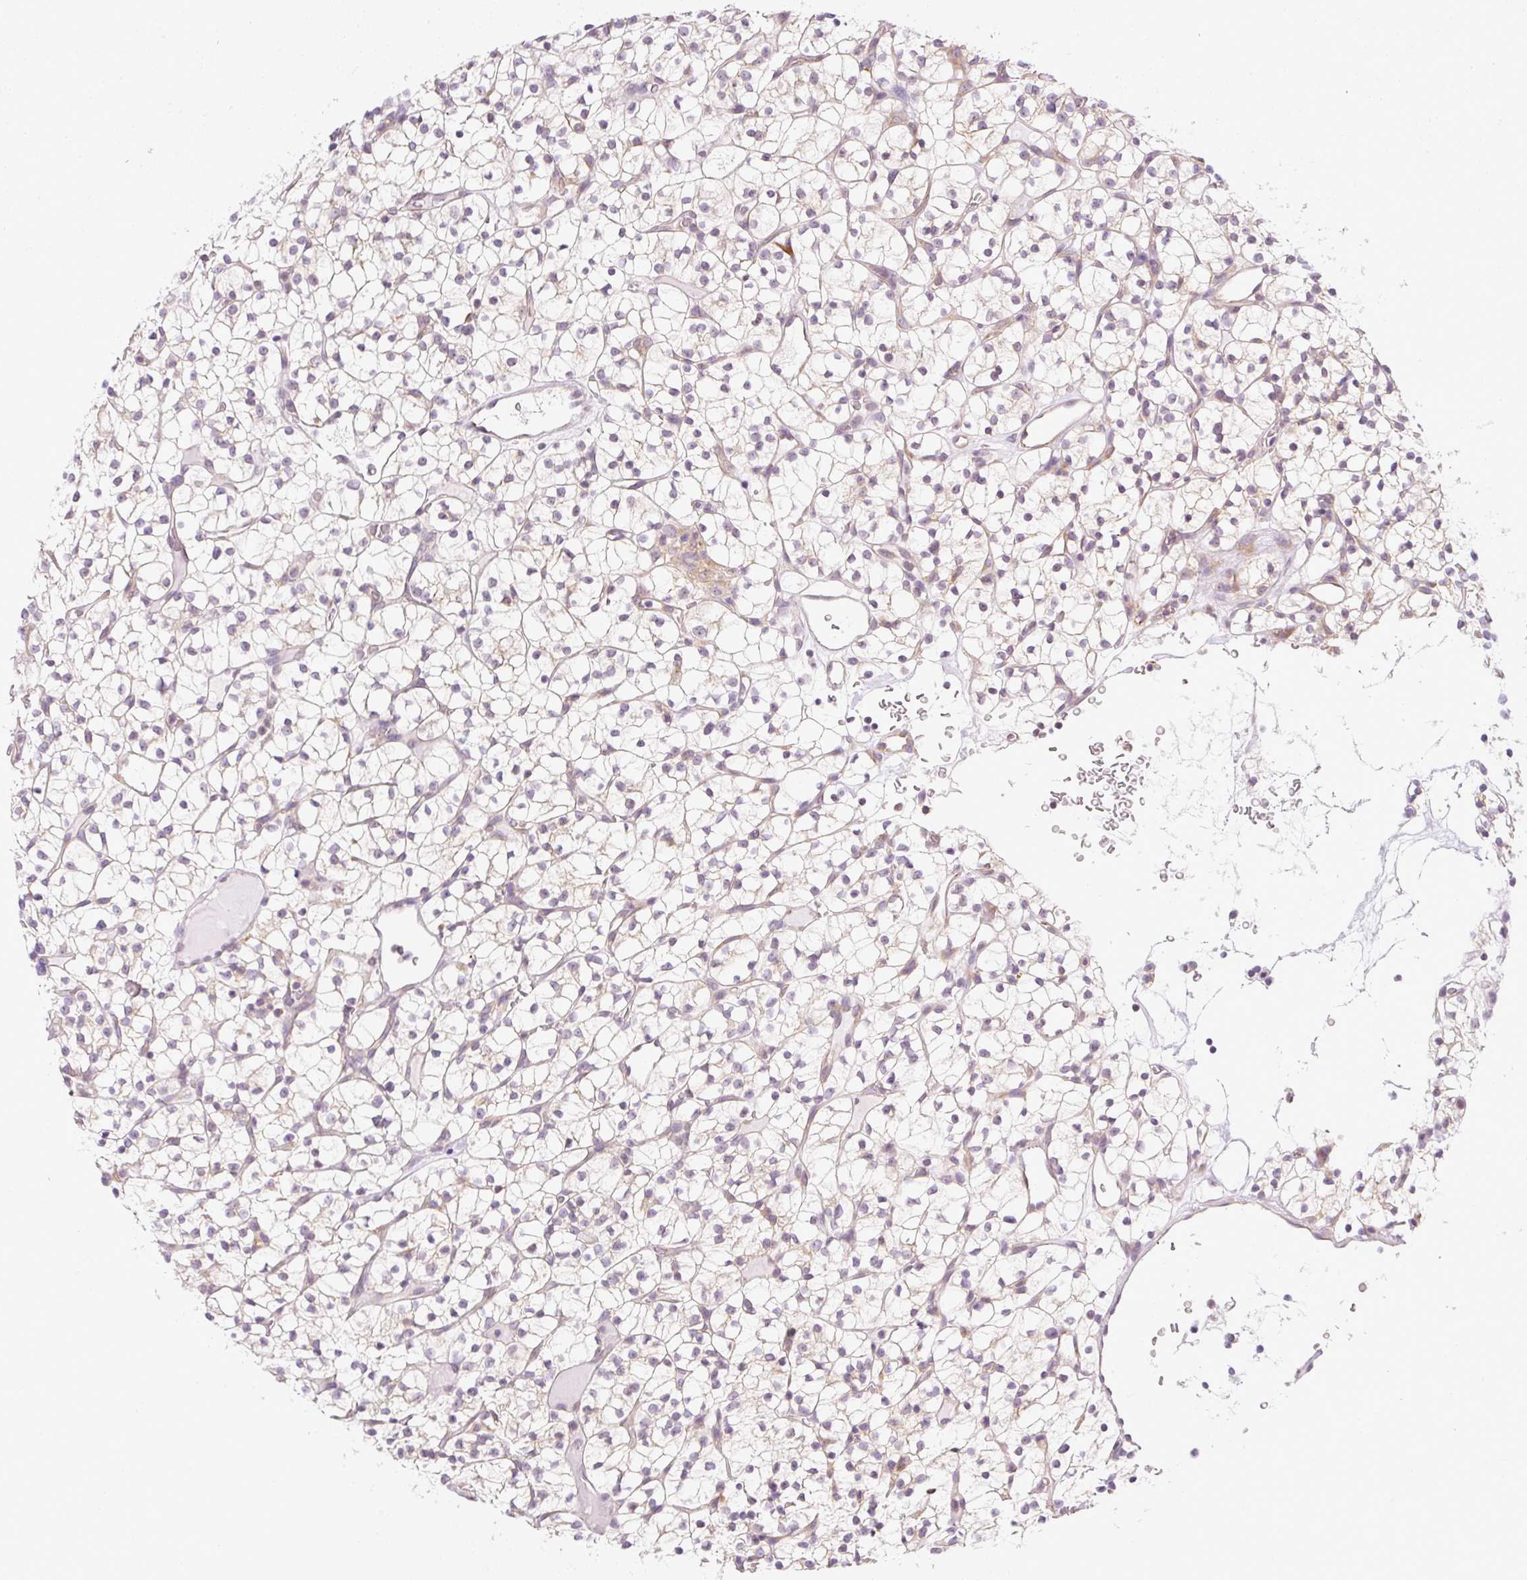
{"staining": {"intensity": "weak", "quantity": "<25%", "location": "cytoplasmic/membranous"}, "tissue": "renal cancer", "cell_type": "Tumor cells", "image_type": "cancer", "snomed": [{"axis": "morphology", "description": "Adenocarcinoma, NOS"}, {"axis": "topography", "description": "Kidney"}], "caption": "Renal adenocarcinoma was stained to show a protein in brown. There is no significant positivity in tumor cells.", "gene": "RPL18A", "patient": {"sex": "female", "age": 64}}